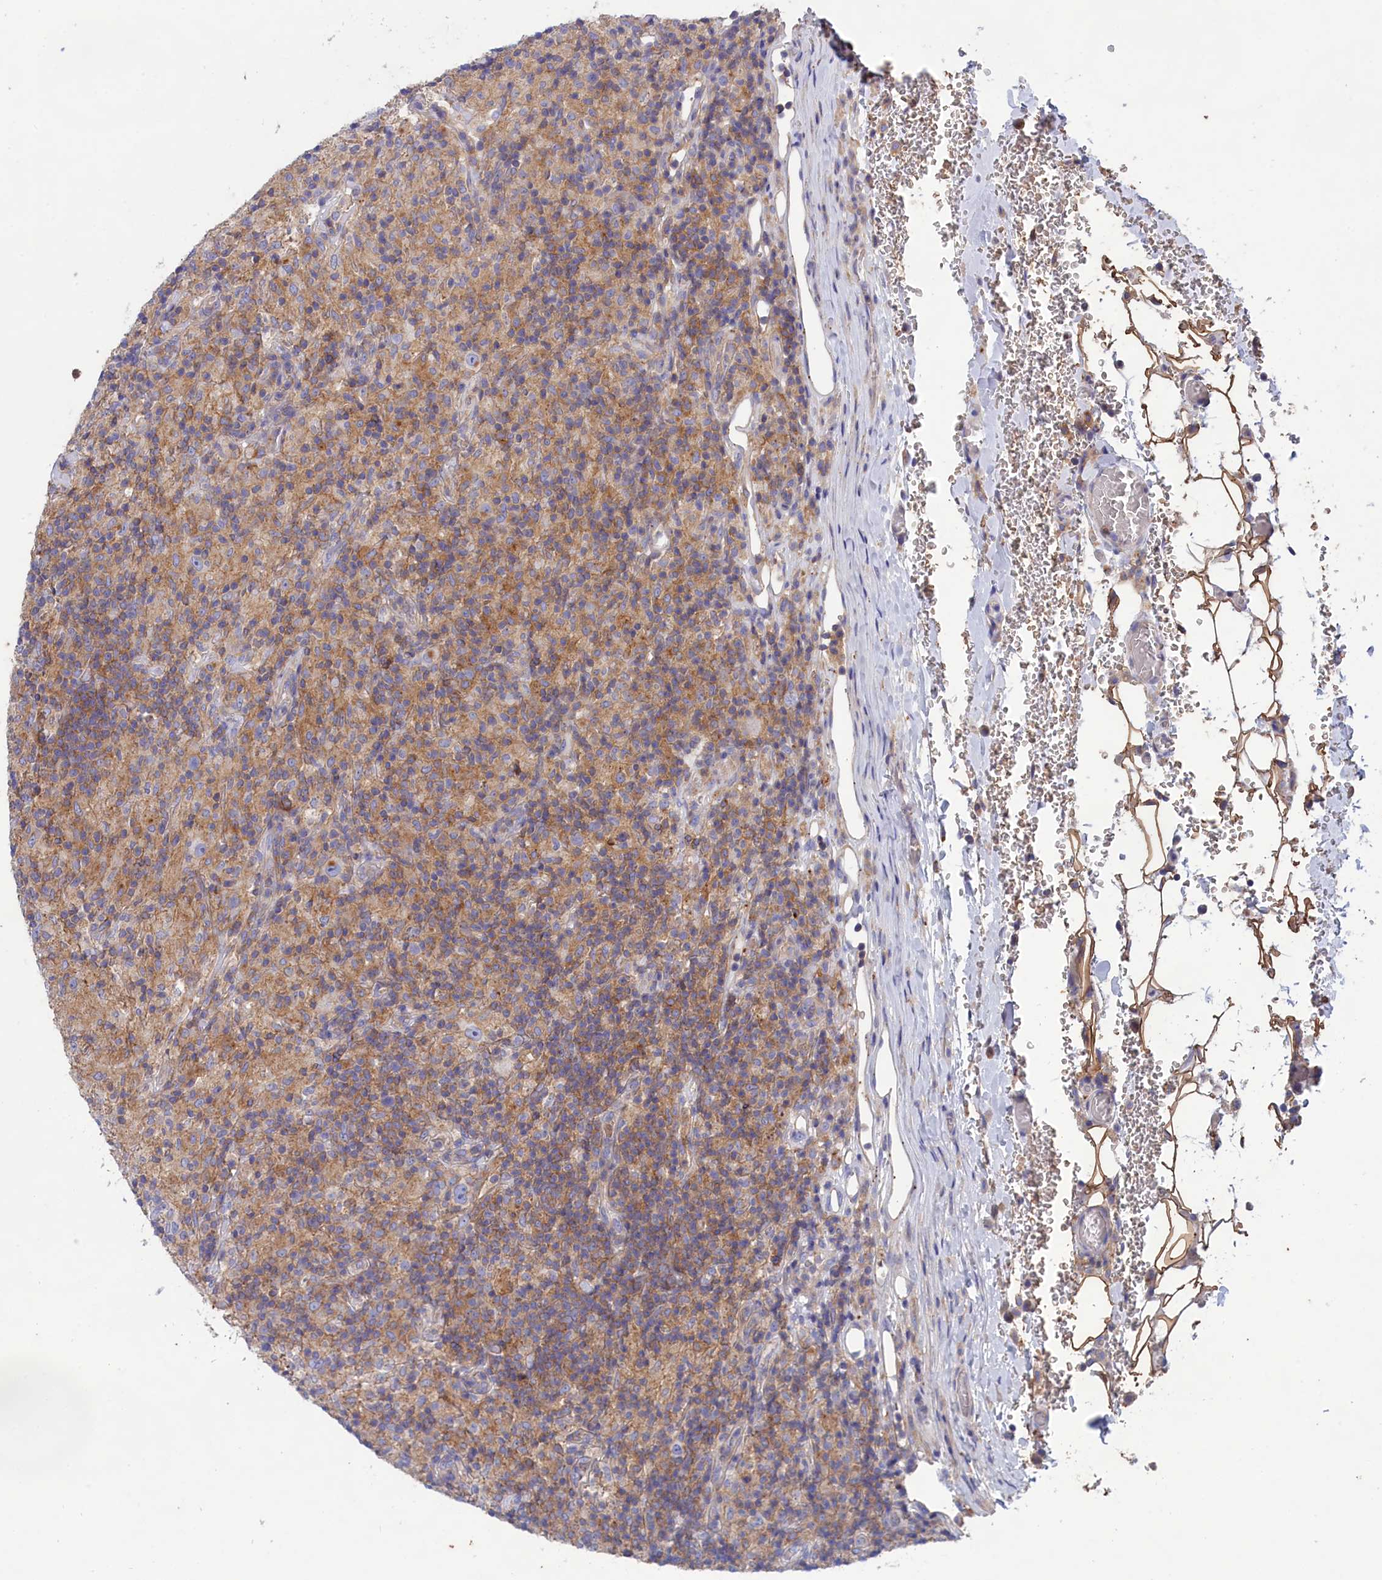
{"staining": {"intensity": "negative", "quantity": "none", "location": "none"}, "tissue": "lymphoma", "cell_type": "Tumor cells", "image_type": "cancer", "snomed": [{"axis": "morphology", "description": "Hodgkin's disease, NOS"}, {"axis": "topography", "description": "Lymph node"}], "caption": "Immunohistochemical staining of human Hodgkin's disease exhibits no significant expression in tumor cells.", "gene": "SCAMP4", "patient": {"sex": "male", "age": 70}}